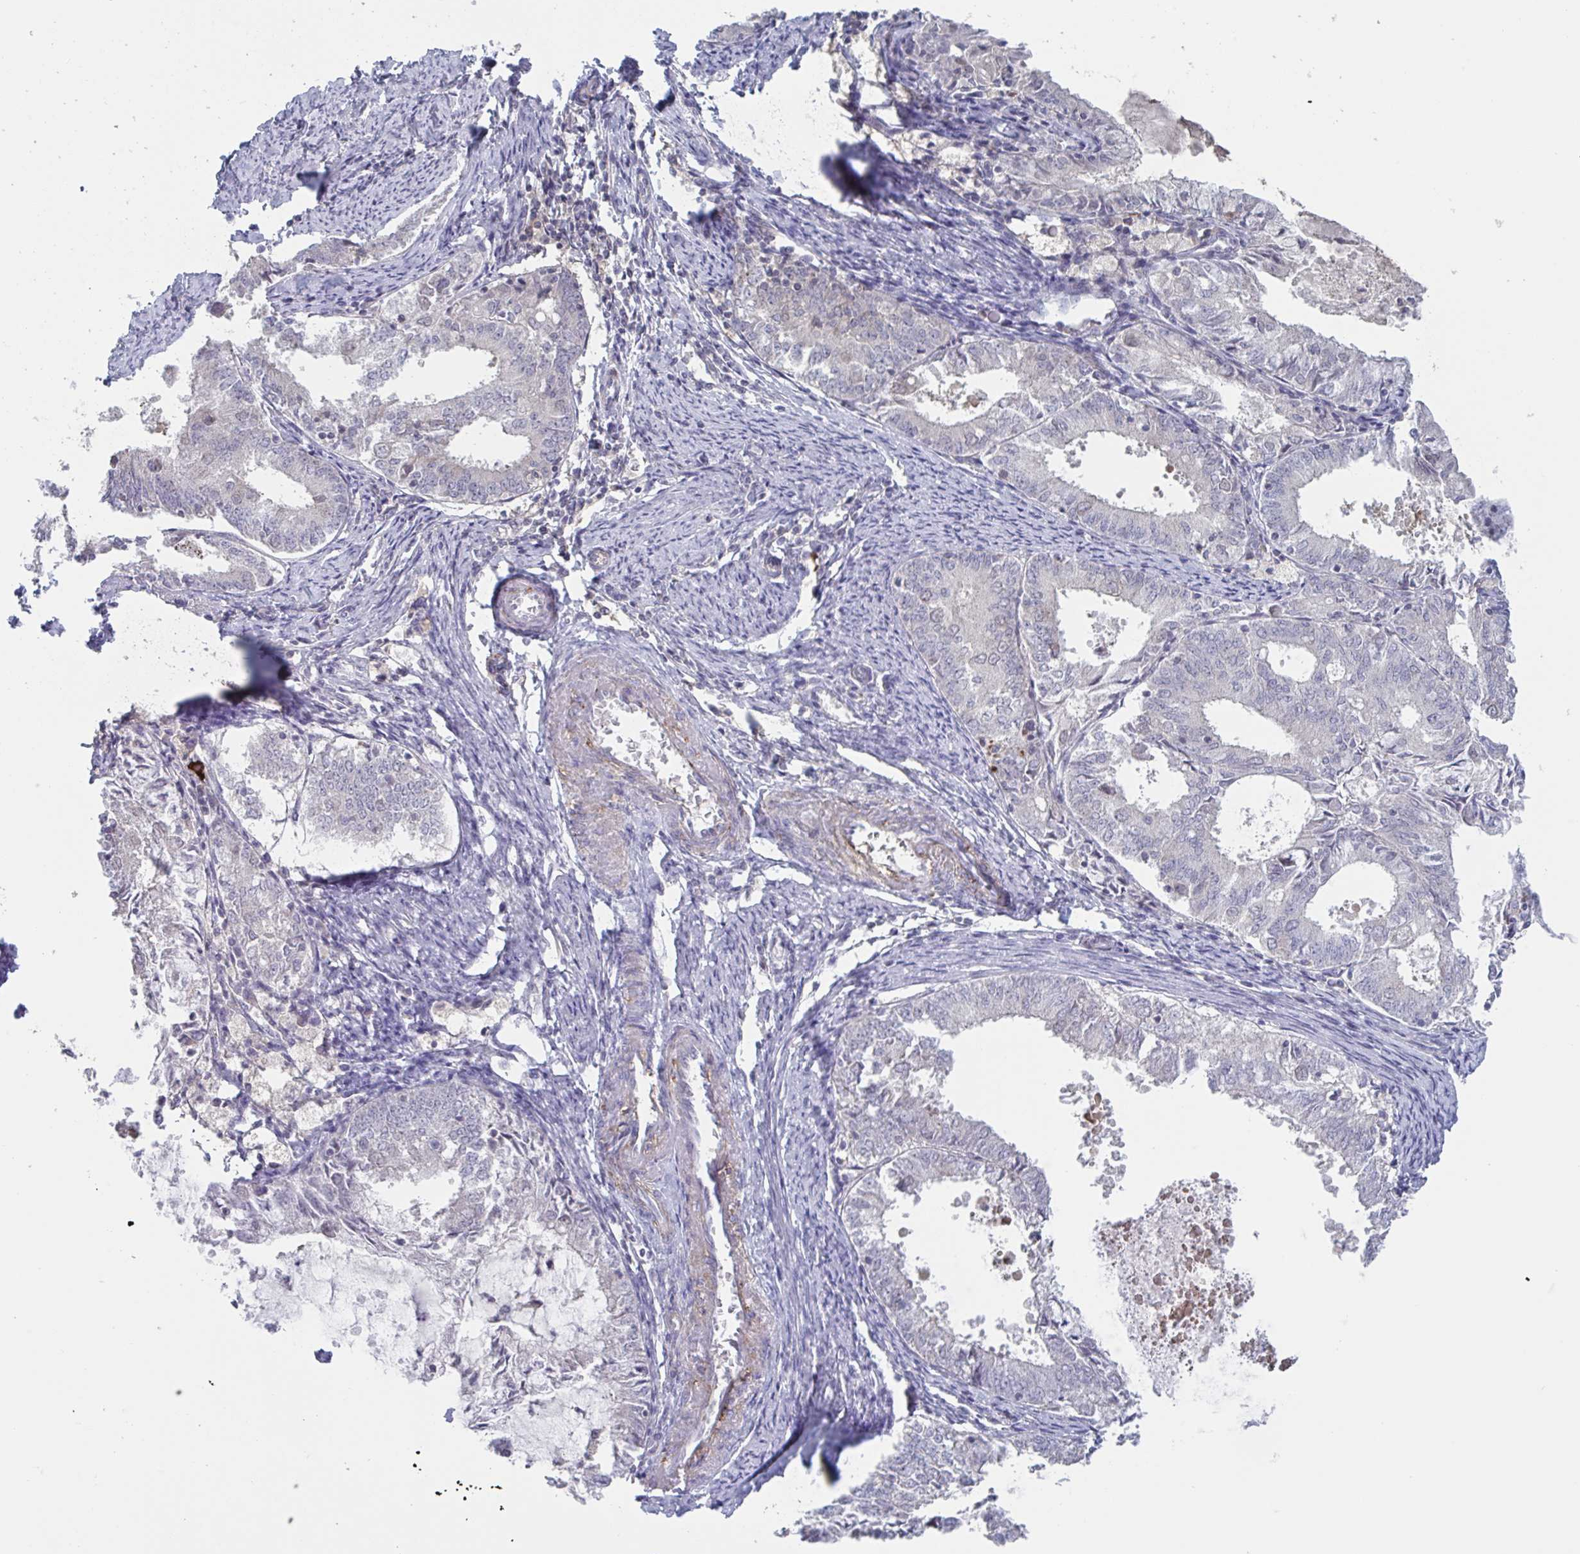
{"staining": {"intensity": "negative", "quantity": "none", "location": "none"}, "tissue": "endometrial cancer", "cell_type": "Tumor cells", "image_type": "cancer", "snomed": [{"axis": "morphology", "description": "Adenocarcinoma, NOS"}, {"axis": "topography", "description": "Endometrium"}], "caption": "DAB (3,3'-diaminobenzidine) immunohistochemical staining of endometrial cancer reveals no significant staining in tumor cells.", "gene": "STK26", "patient": {"sex": "female", "age": 57}}